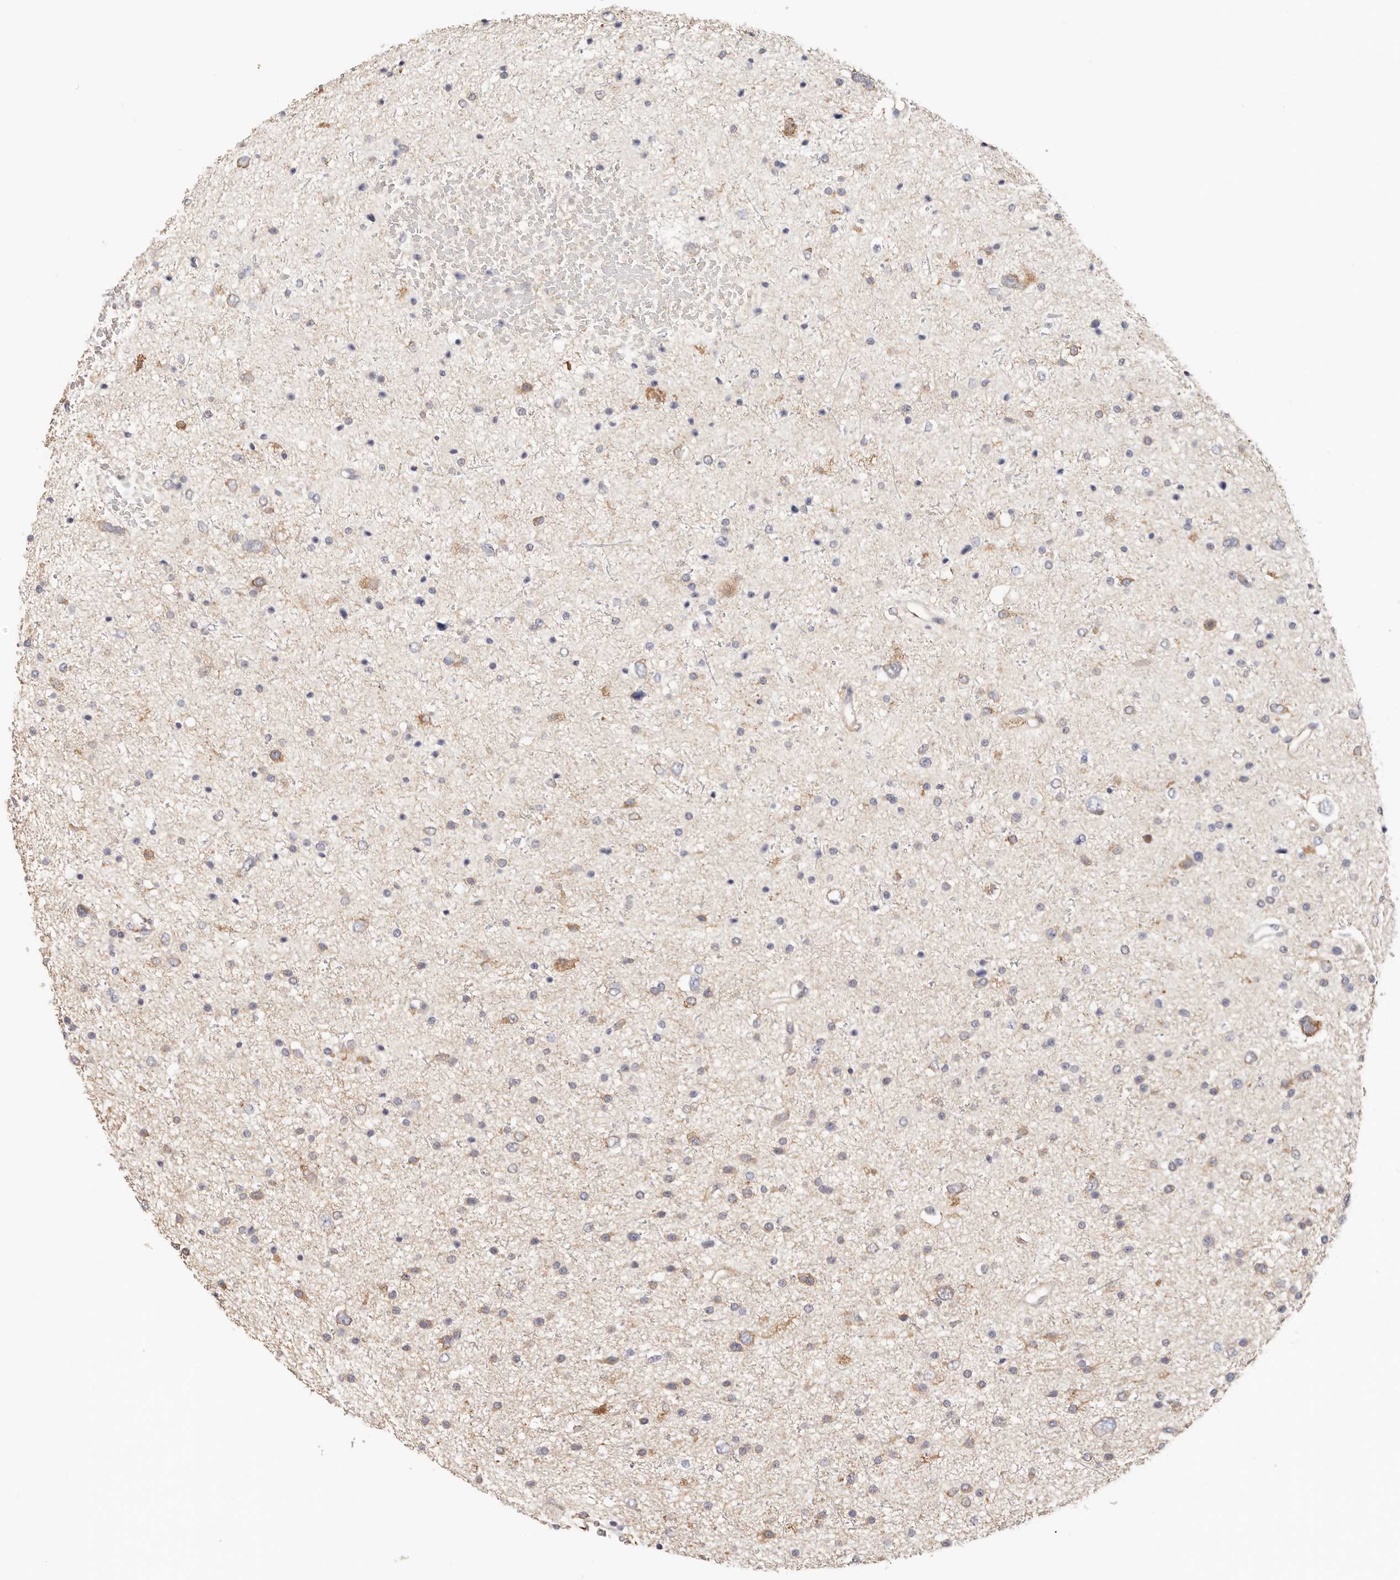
{"staining": {"intensity": "weak", "quantity": "25%-75%", "location": "cytoplasmic/membranous"}, "tissue": "glioma", "cell_type": "Tumor cells", "image_type": "cancer", "snomed": [{"axis": "morphology", "description": "Glioma, malignant, Low grade"}, {"axis": "topography", "description": "Brain"}], "caption": "Weak cytoplasmic/membranous positivity is identified in approximately 25%-75% of tumor cells in glioma. The protein is shown in brown color, while the nuclei are stained blue.", "gene": "AFDN", "patient": {"sex": "female", "age": 37}}